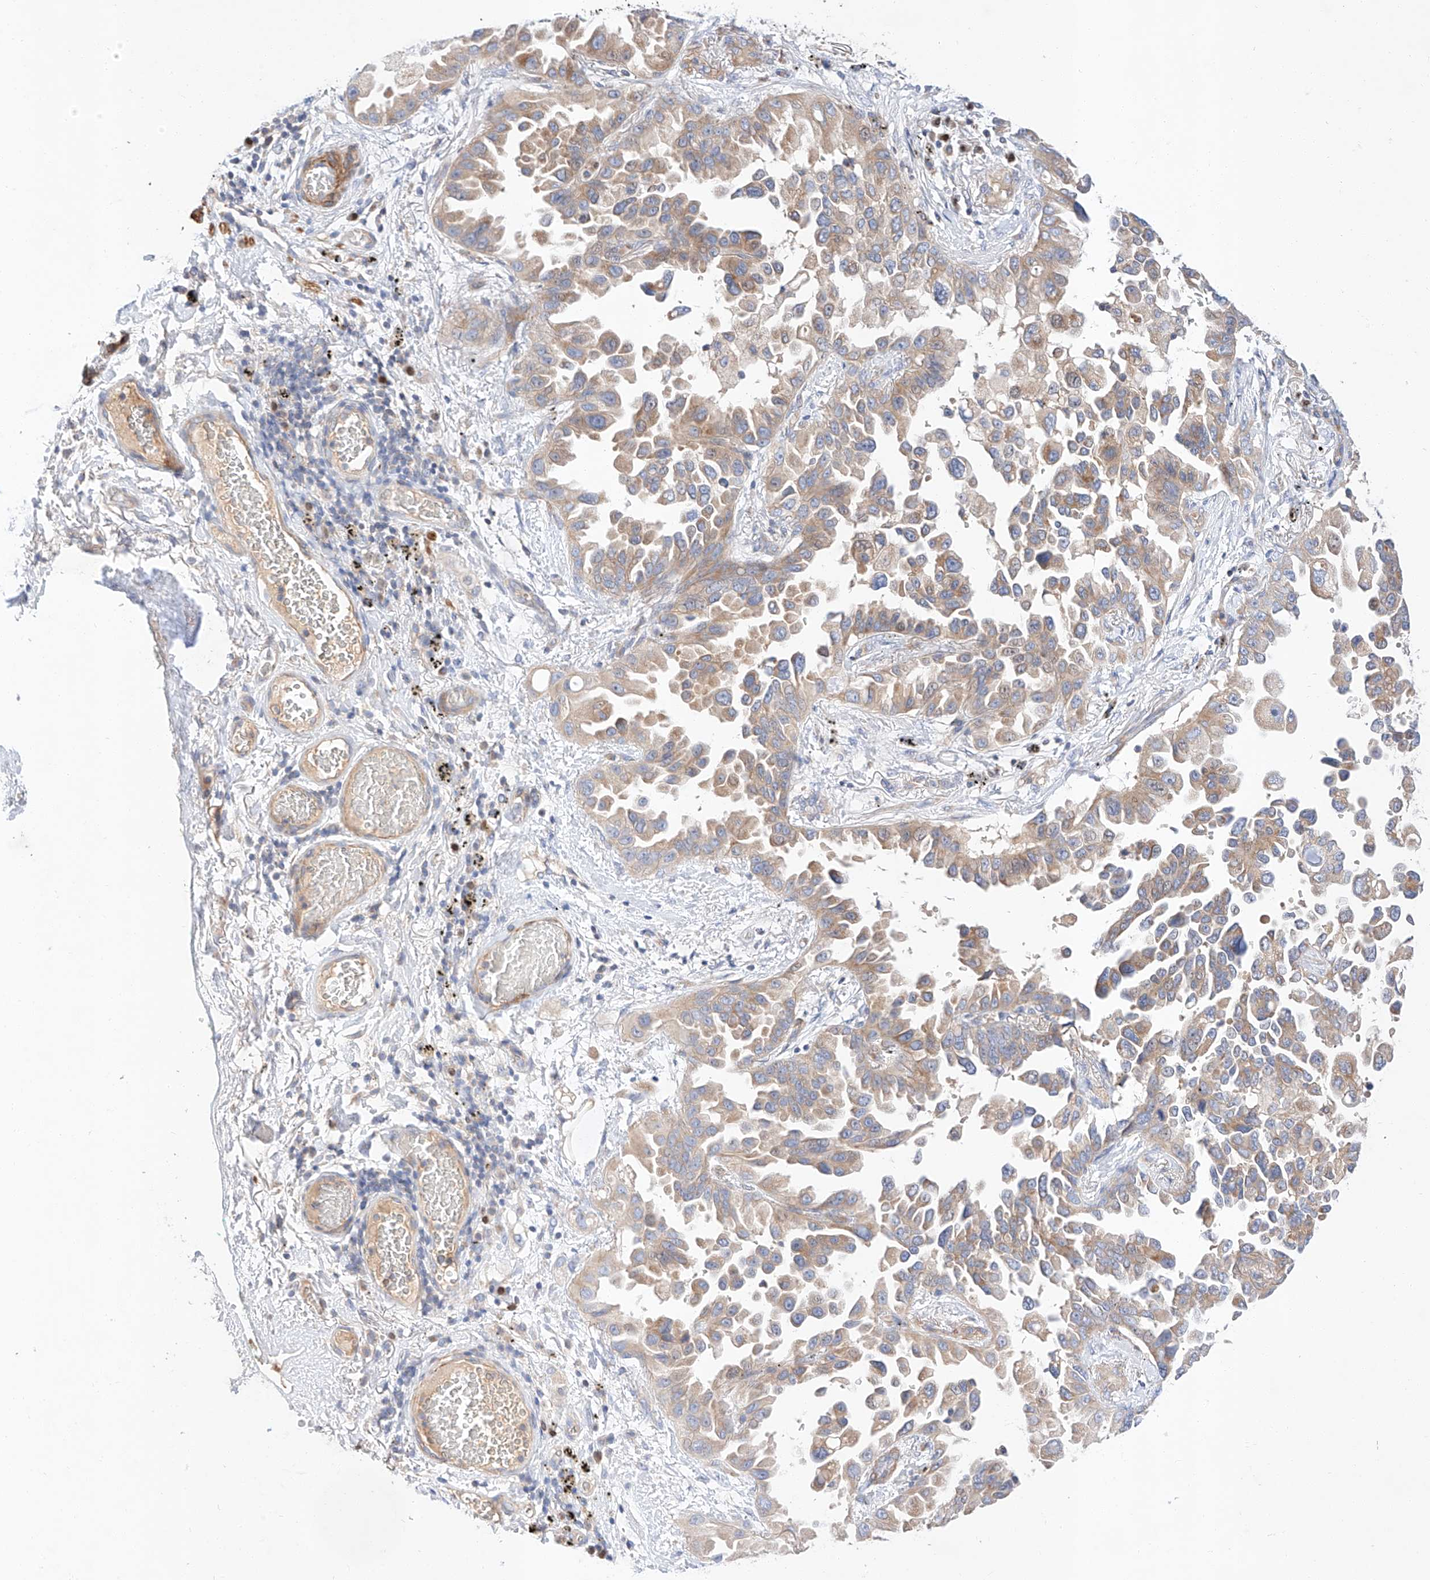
{"staining": {"intensity": "moderate", "quantity": "25%-75%", "location": "cytoplasmic/membranous"}, "tissue": "lung cancer", "cell_type": "Tumor cells", "image_type": "cancer", "snomed": [{"axis": "morphology", "description": "Adenocarcinoma, NOS"}, {"axis": "topography", "description": "Lung"}], "caption": "Tumor cells reveal moderate cytoplasmic/membranous positivity in approximately 25%-75% of cells in lung adenocarcinoma.", "gene": "C6orf118", "patient": {"sex": "female", "age": 67}}